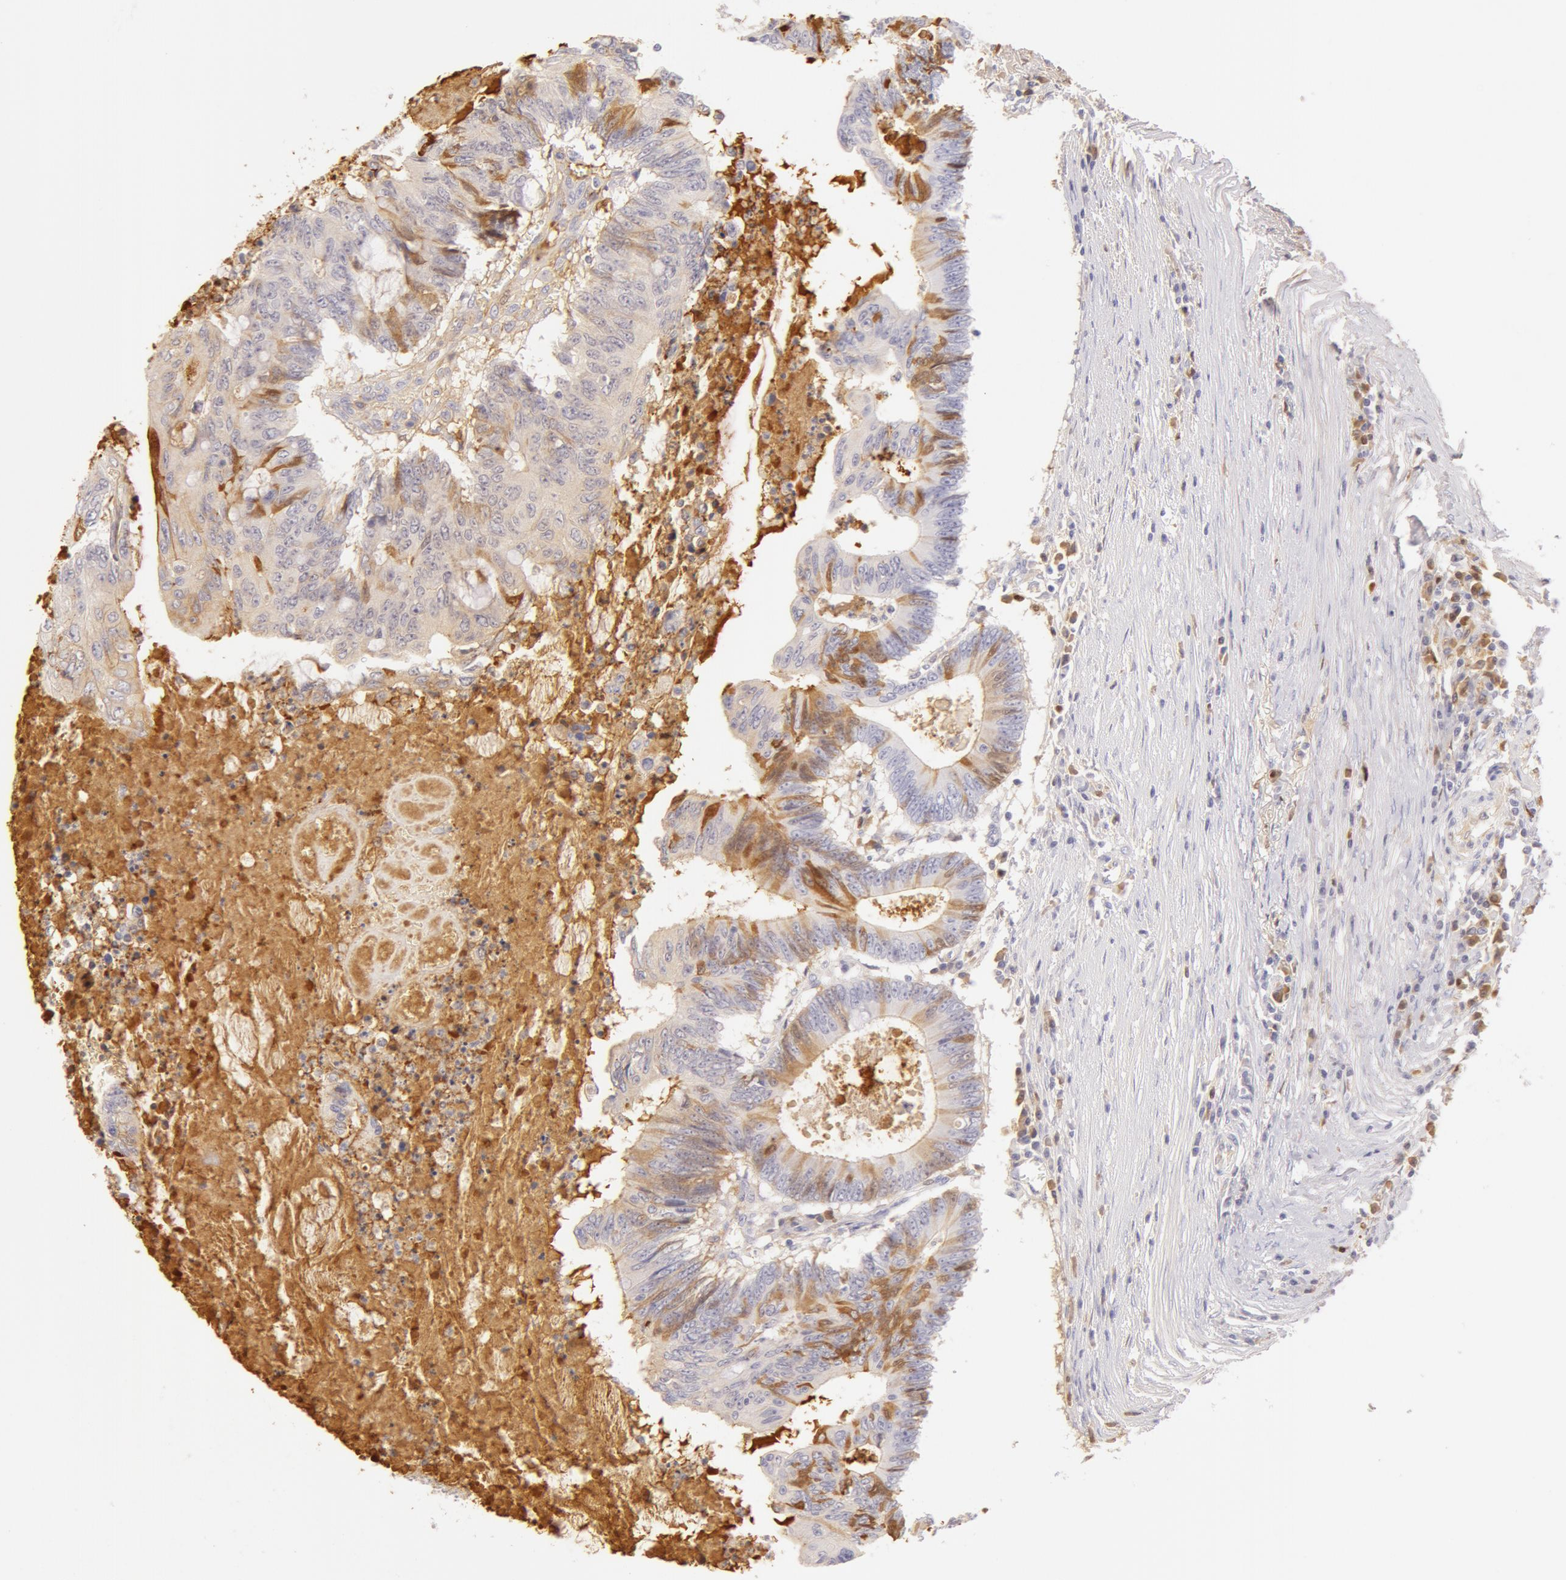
{"staining": {"intensity": "weak", "quantity": "<25%", "location": "cytoplasmic/membranous"}, "tissue": "colorectal cancer", "cell_type": "Tumor cells", "image_type": "cancer", "snomed": [{"axis": "morphology", "description": "Adenocarcinoma, NOS"}, {"axis": "topography", "description": "Colon"}], "caption": "Immunohistochemistry photomicrograph of colorectal adenocarcinoma stained for a protein (brown), which shows no staining in tumor cells.", "gene": "AHSG", "patient": {"sex": "male", "age": 65}}